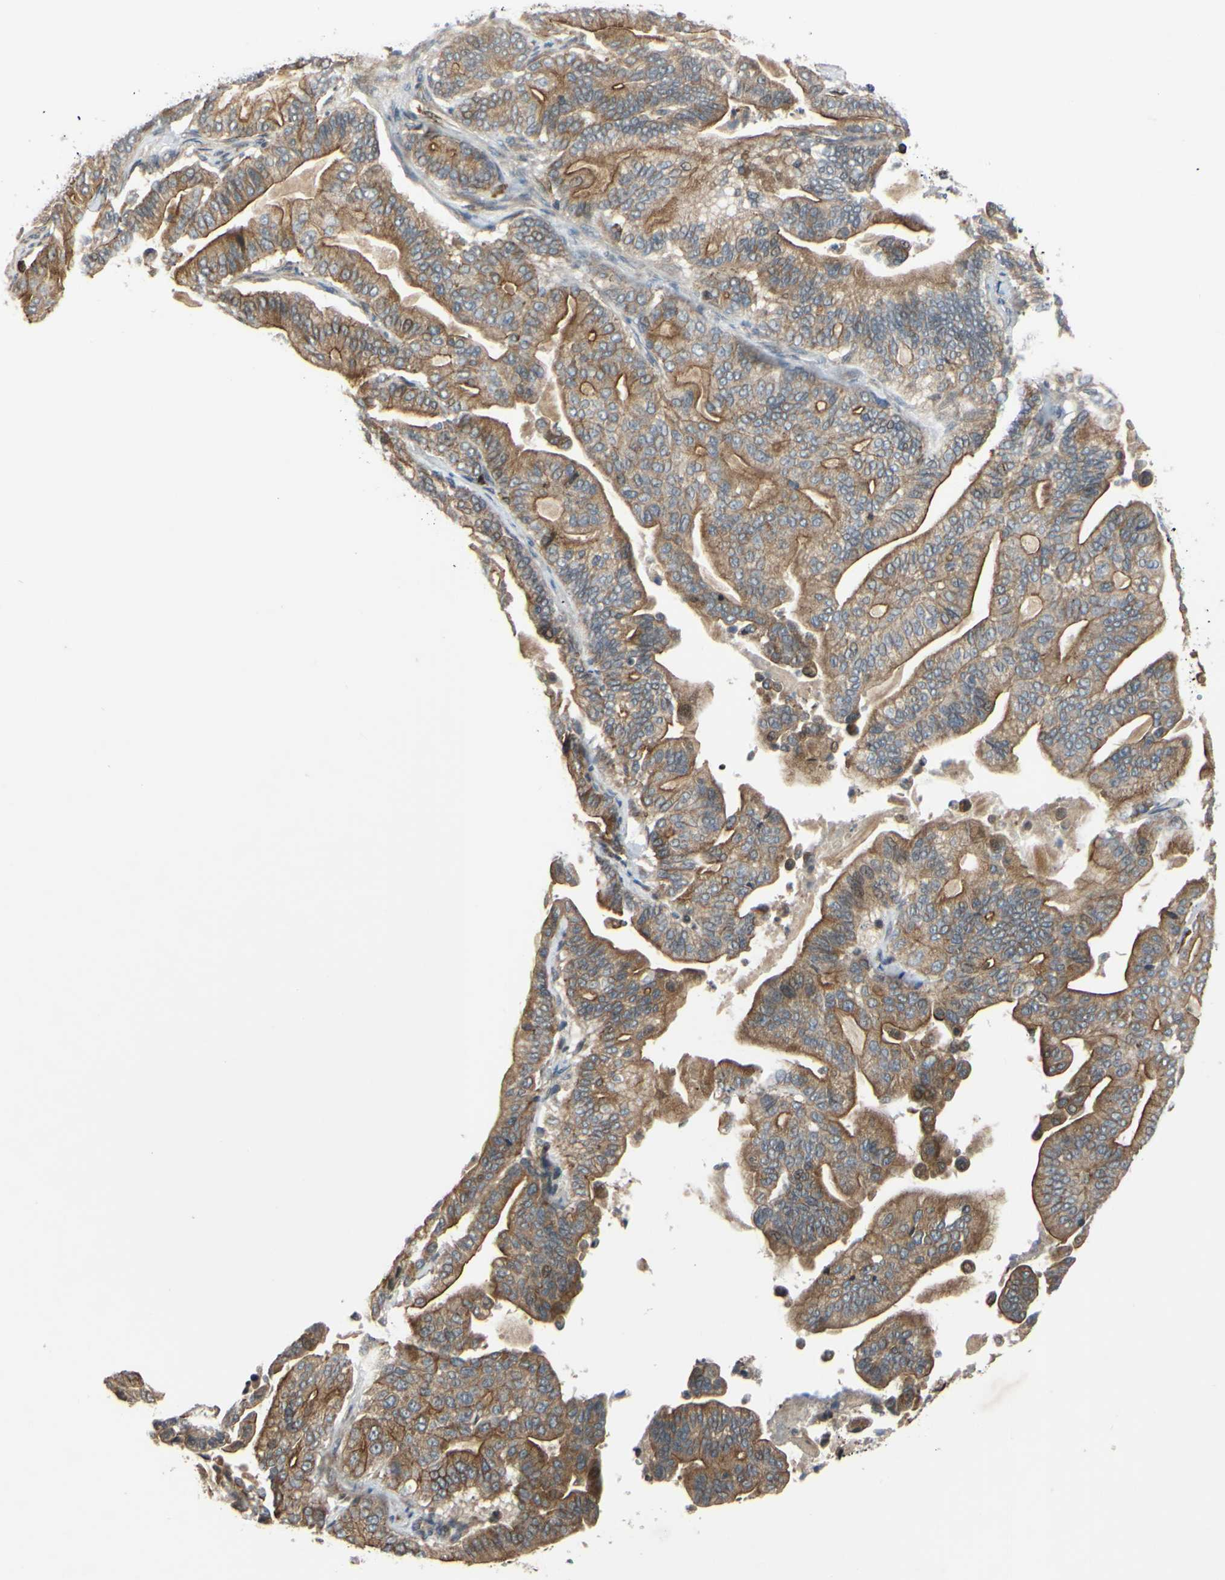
{"staining": {"intensity": "moderate", "quantity": "25%-75%", "location": "cytoplasmic/membranous"}, "tissue": "pancreatic cancer", "cell_type": "Tumor cells", "image_type": "cancer", "snomed": [{"axis": "morphology", "description": "Adenocarcinoma, NOS"}, {"axis": "topography", "description": "Pancreas"}], "caption": "Adenocarcinoma (pancreatic) tissue exhibits moderate cytoplasmic/membranous staining in about 25%-75% of tumor cells The staining was performed using DAB to visualize the protein expression in brown, while the nuclei were stained in blue with hematoxylin (Magnification: 20x).", "gene": "PLXNA2", "patient": {"sex": "male", "age": 63}}